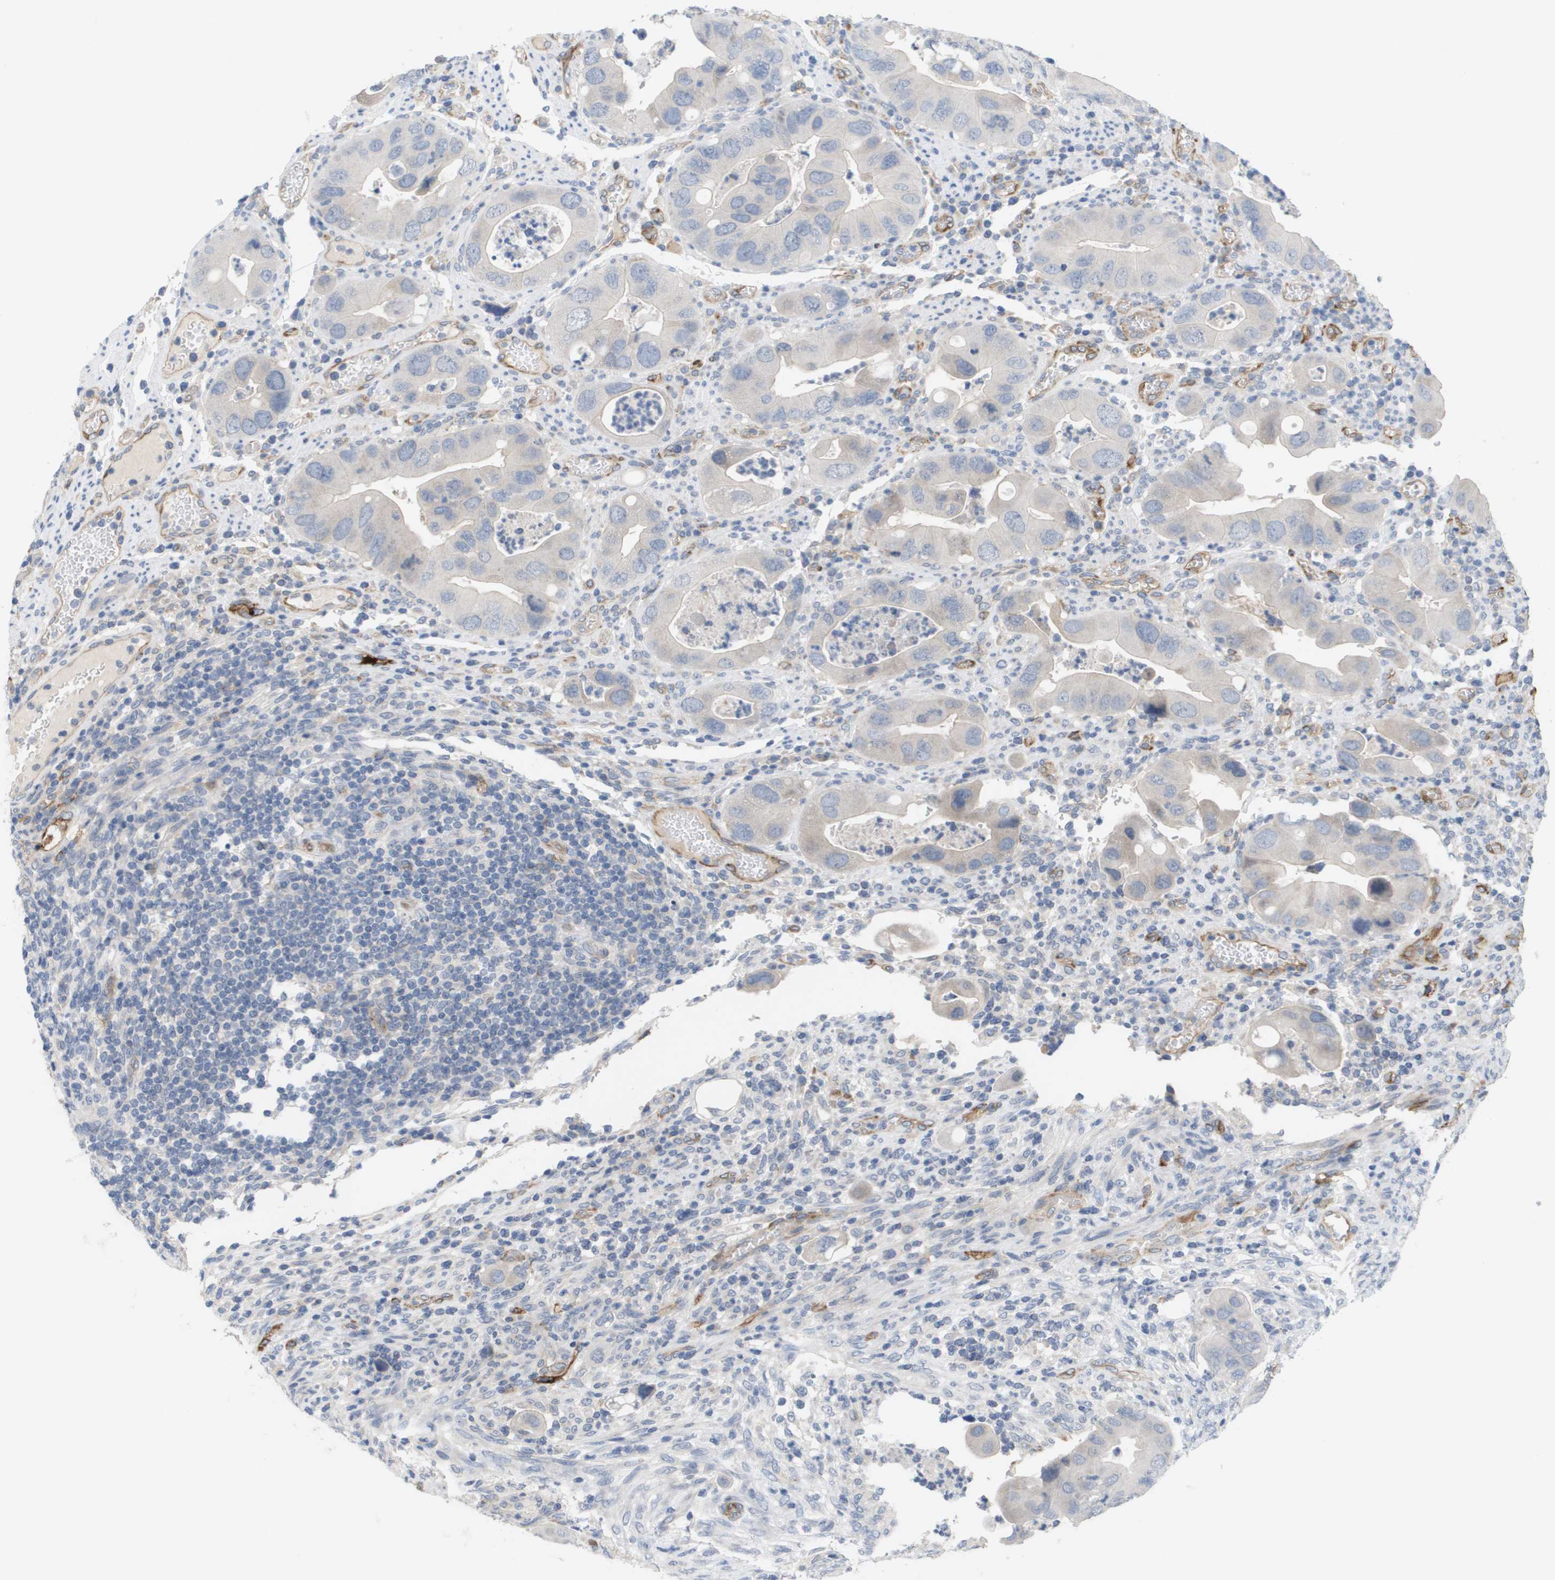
{"staining": {"intensity": "negative", "quantity": "none", "location": "none"}, "tissue": "colorectal cancer", "cell_type": "Tumor cells", "image_type": "cancer", "snomed": [{"axis": "morphology", "description": "Adenocarcinoma, NOS"}, {"axis": "topography", "description": "Rectum"}], "caption": "Immunohistochemistry micrograph of neoplastic tissue: adenocarcinoma (colorectal) stained with DAB (3,3'-diaminobenzidine) shows no significant protein expression in tumor cells.", "gene": "ANGPT2", "patient": {"sex": "female", "age": 57}}